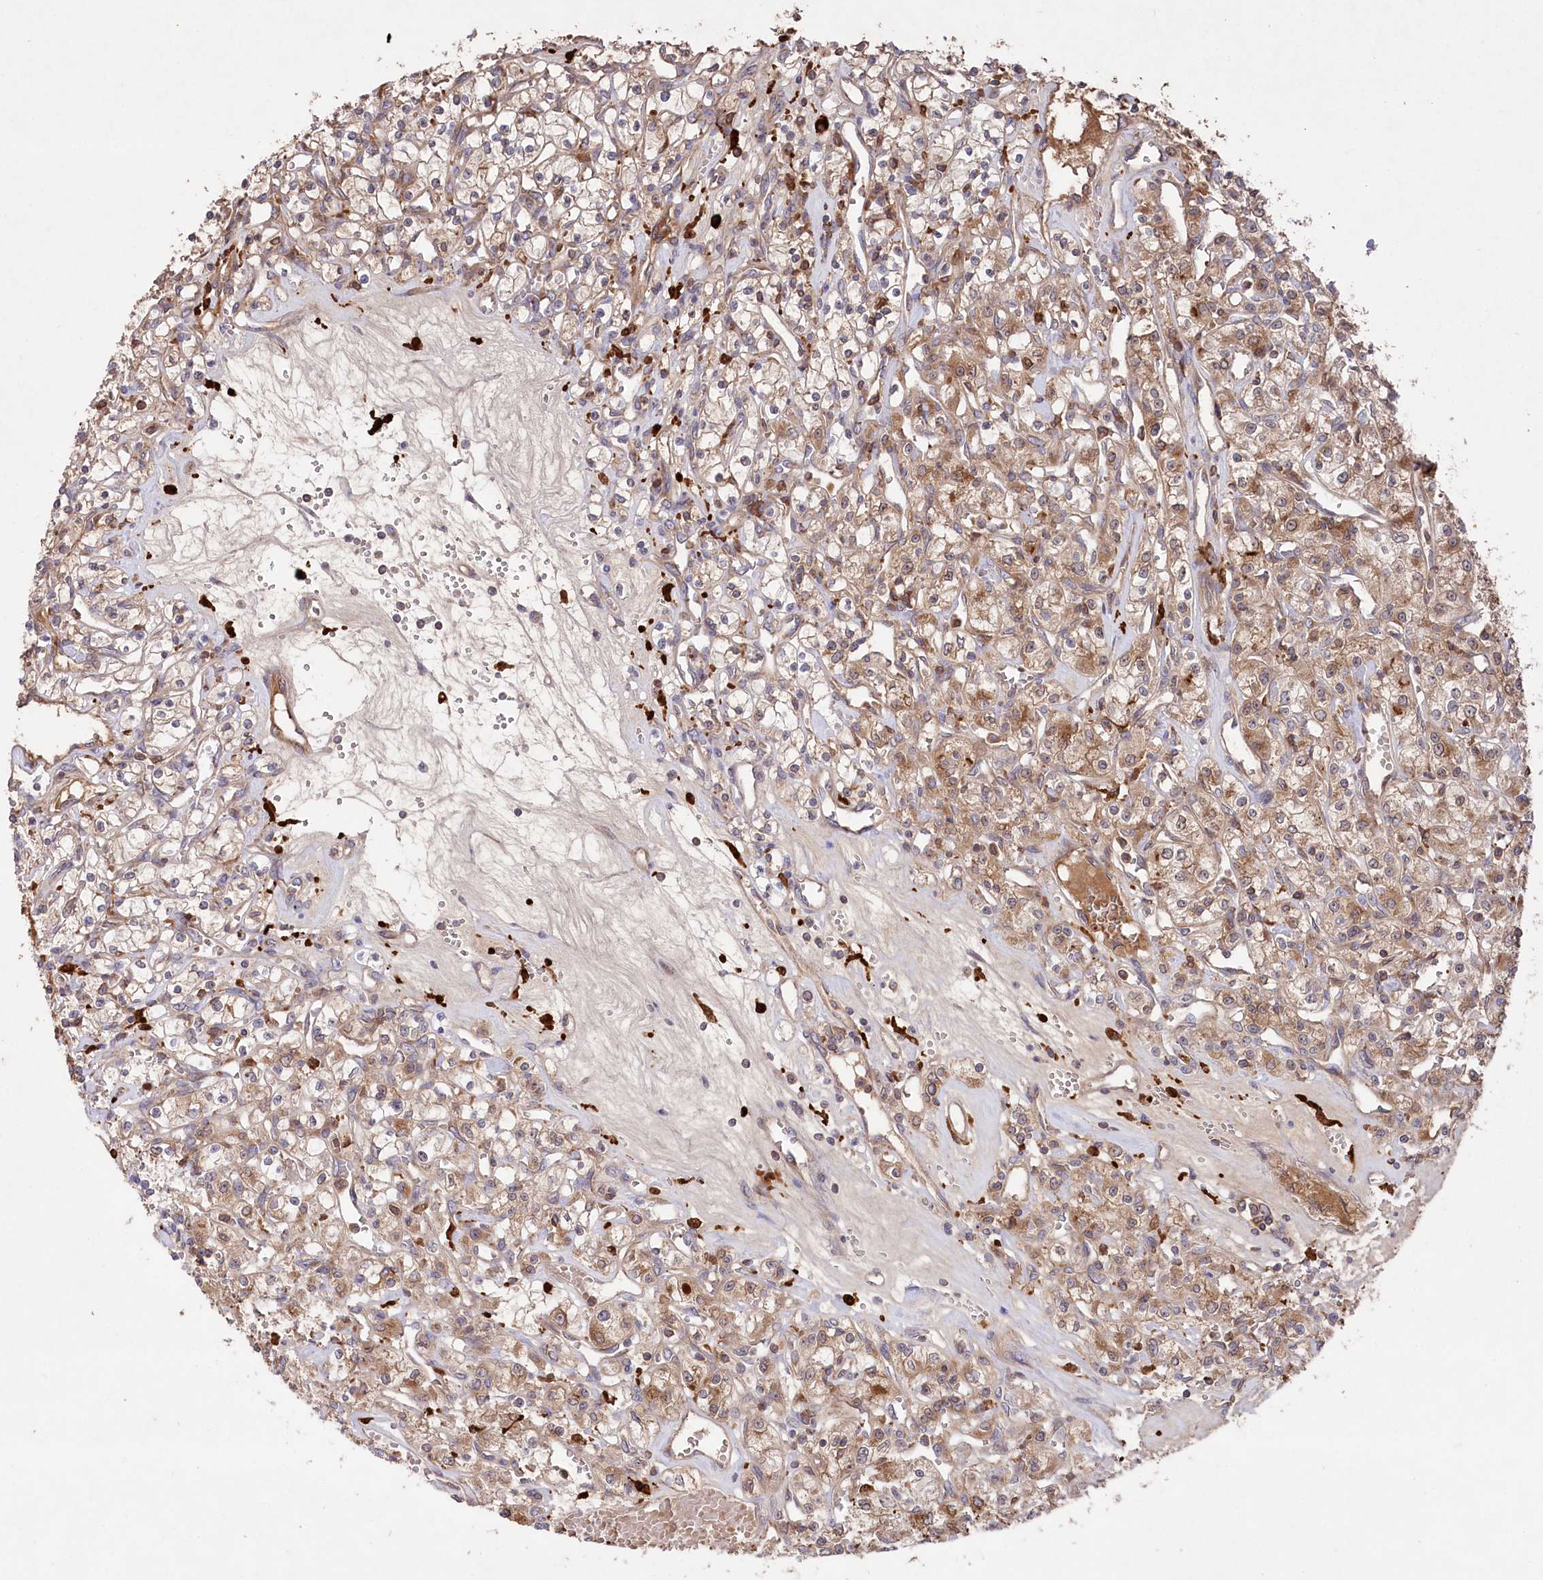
{"staining": {"intensity": "moderate", "quantity": ">75%", "location": "cytoplasmic/membranous"}, "tissue": "renal cancer", "cell_type": "Tumor cells", "image_type": "cancer", "snomed": [{"axis": "morphology", "description": "Adenocarcinoma, NOS"}, {"axis": "topography", "description": "Kidney"}], "caption": "Protein expression analysis of human adenocarcinoma (renal) reveals moderate cytoplasmic/membranous staining in approximately >75% of tumor cells. (DAB (3,3'-diaminobenzidine) IHC, brown staining for protein, blue staining for nuclei).", "gene": "PPP1R21", "patient": {"sex": "female", "age": 59}}